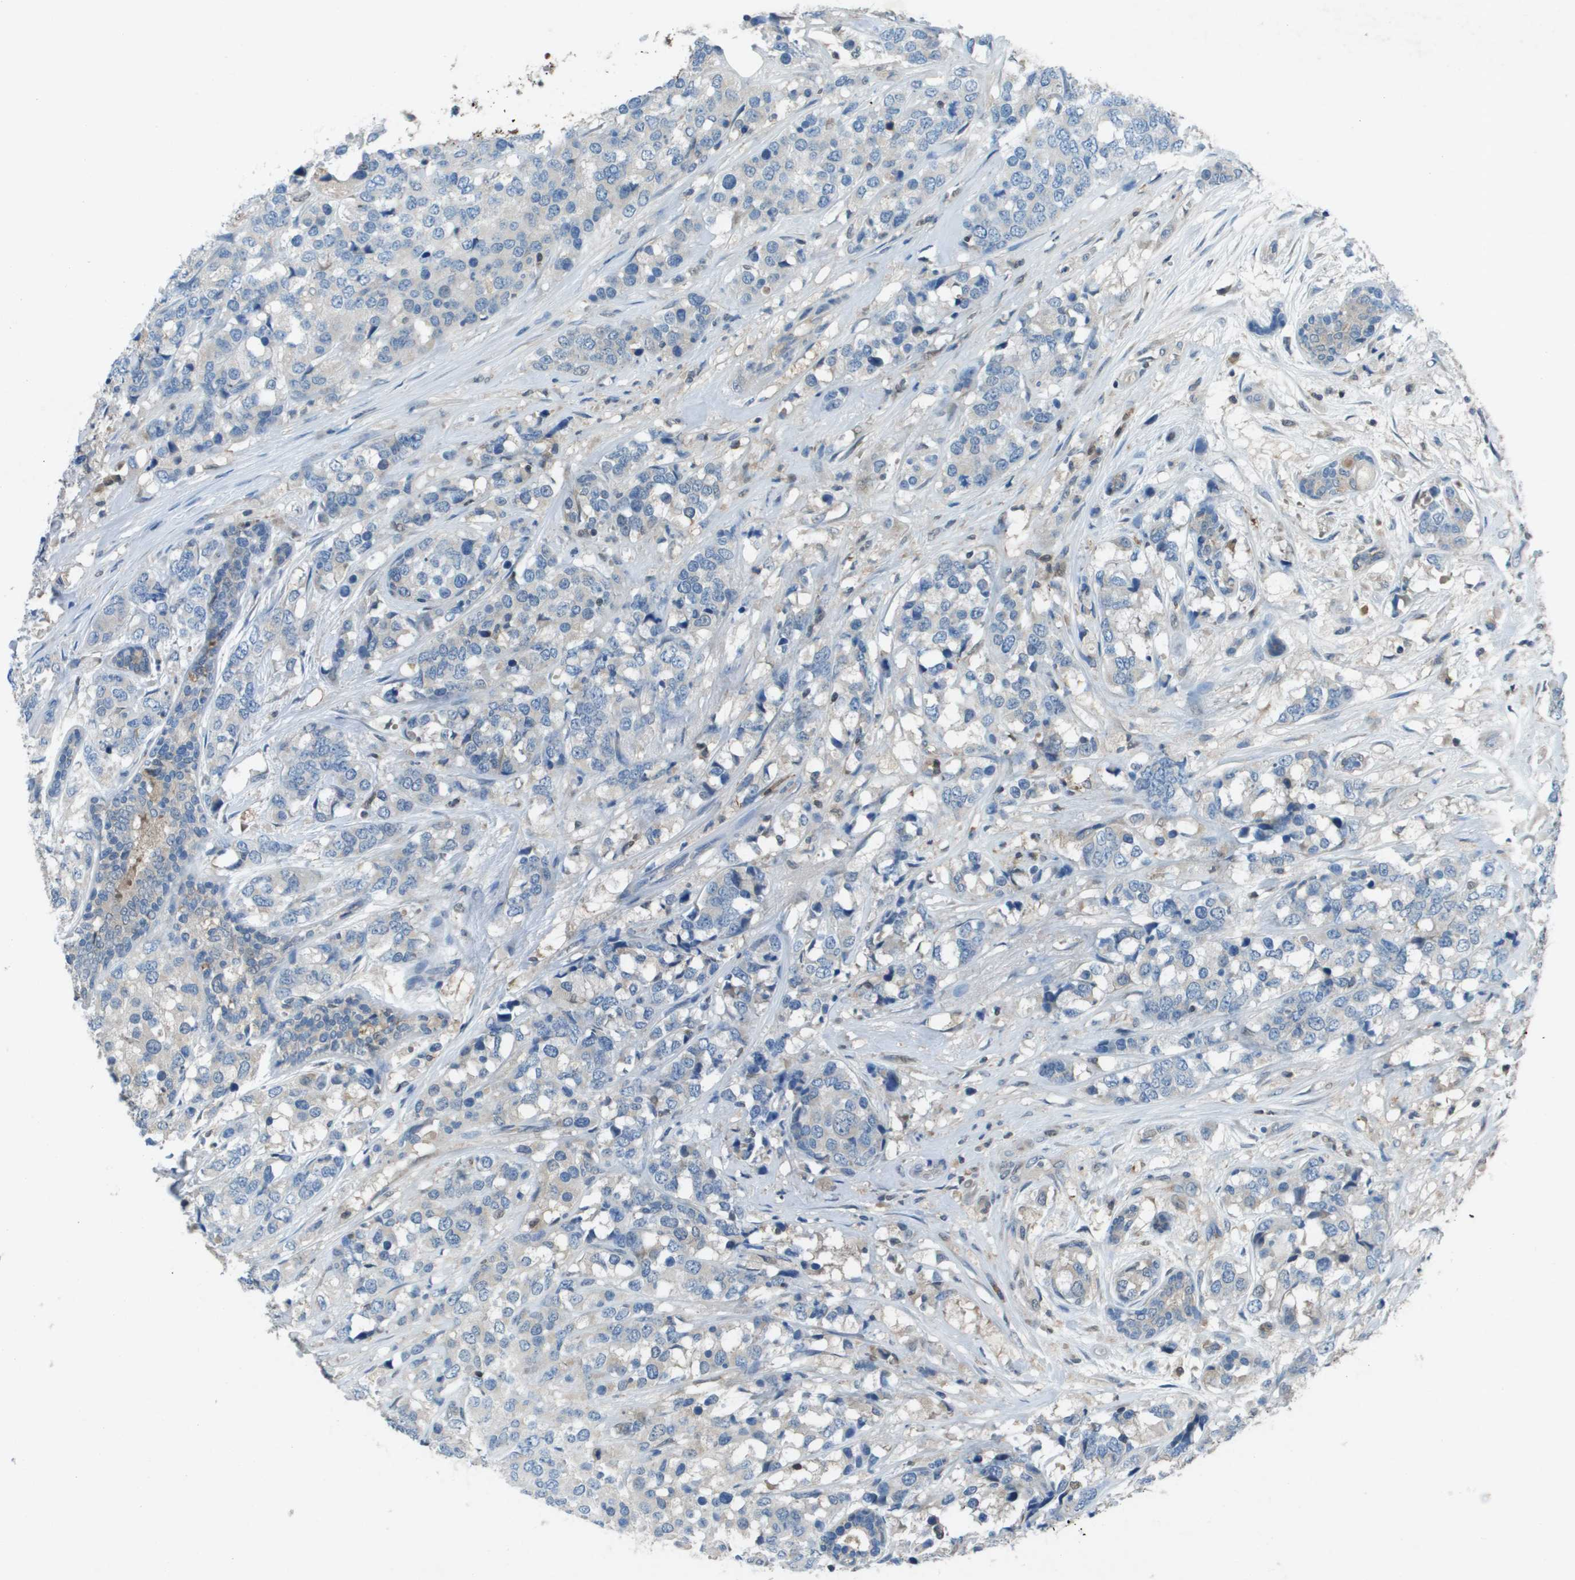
{"staining": {"intensity": "negative", "quantity": "none", "location": "none"}, "tissue": "breast cancer", "cell_type": "Tumor cells", "image_type": "cancer", "snomed": [{"axis": "morphology", "description": "Lobular carcinoma"}, {"axis": "topography", "description": "Breast"}], "caption": "Immunohistochemistry of breast lobular carcinoma reveals no positivity in tumor cells.", "gene": "CAMK4", "patient": {"sex": "female", "age": 59}}